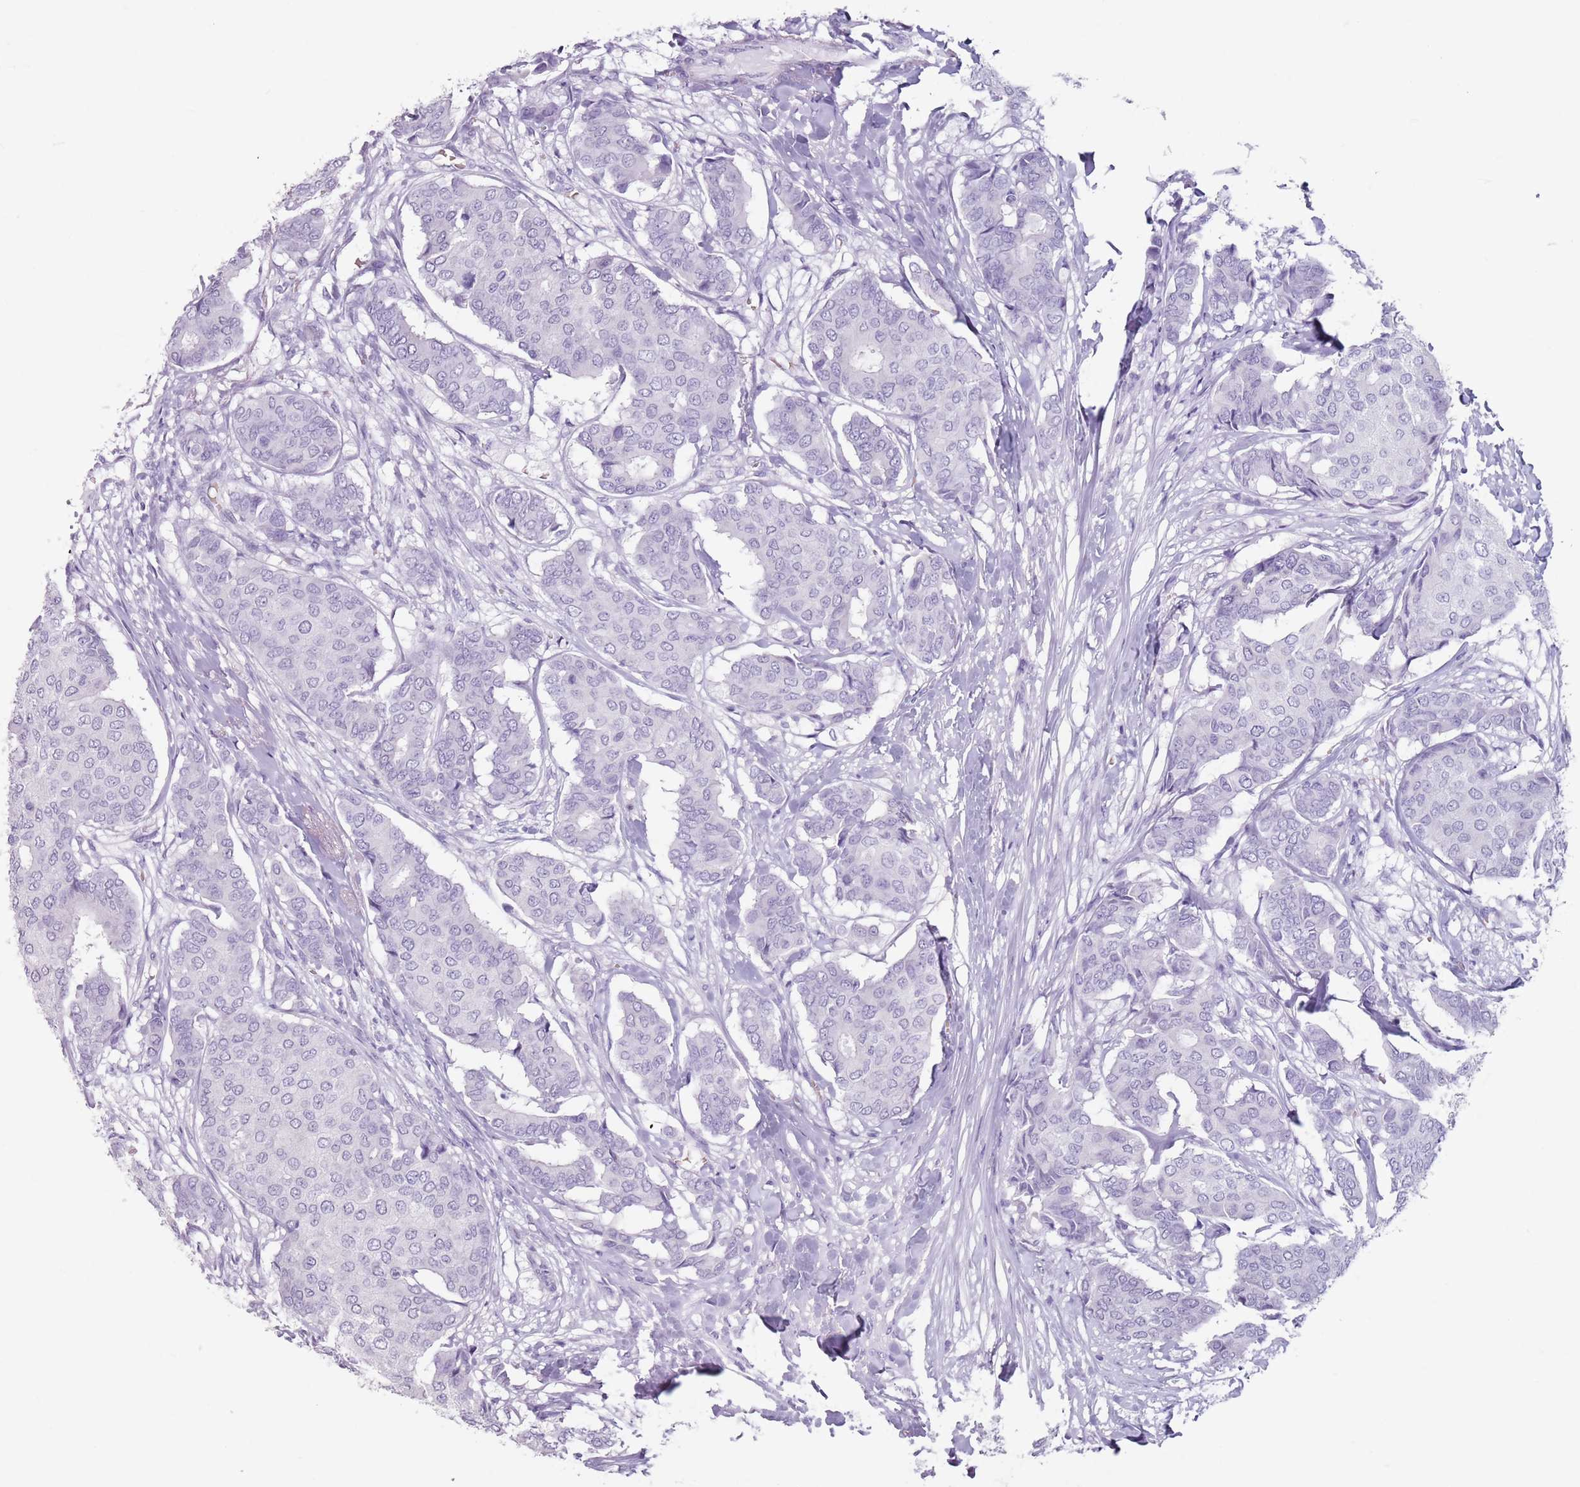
{"staining": {"intensity": "negative", "quantity": "none", "location": "none"}, "tissue": "breast cancer", "cell_type": "Tumor cells", "image_type": "cancer", "snomed": [{"axis": "morphology", "description": "Duct carcinoma"}, {"axis": "topography", "description": "Breast"}], "caption": "This photomicrograph is of breast cancer (invasive ductal carcinoma) stained with immunohistochemistry (IHC) to label a protein in brown with the nuclei are counter-stained blue. There is no positivity in tumor cells.", "gene": "SPESP1", "patient": {"sex": "female", "age": 75}}